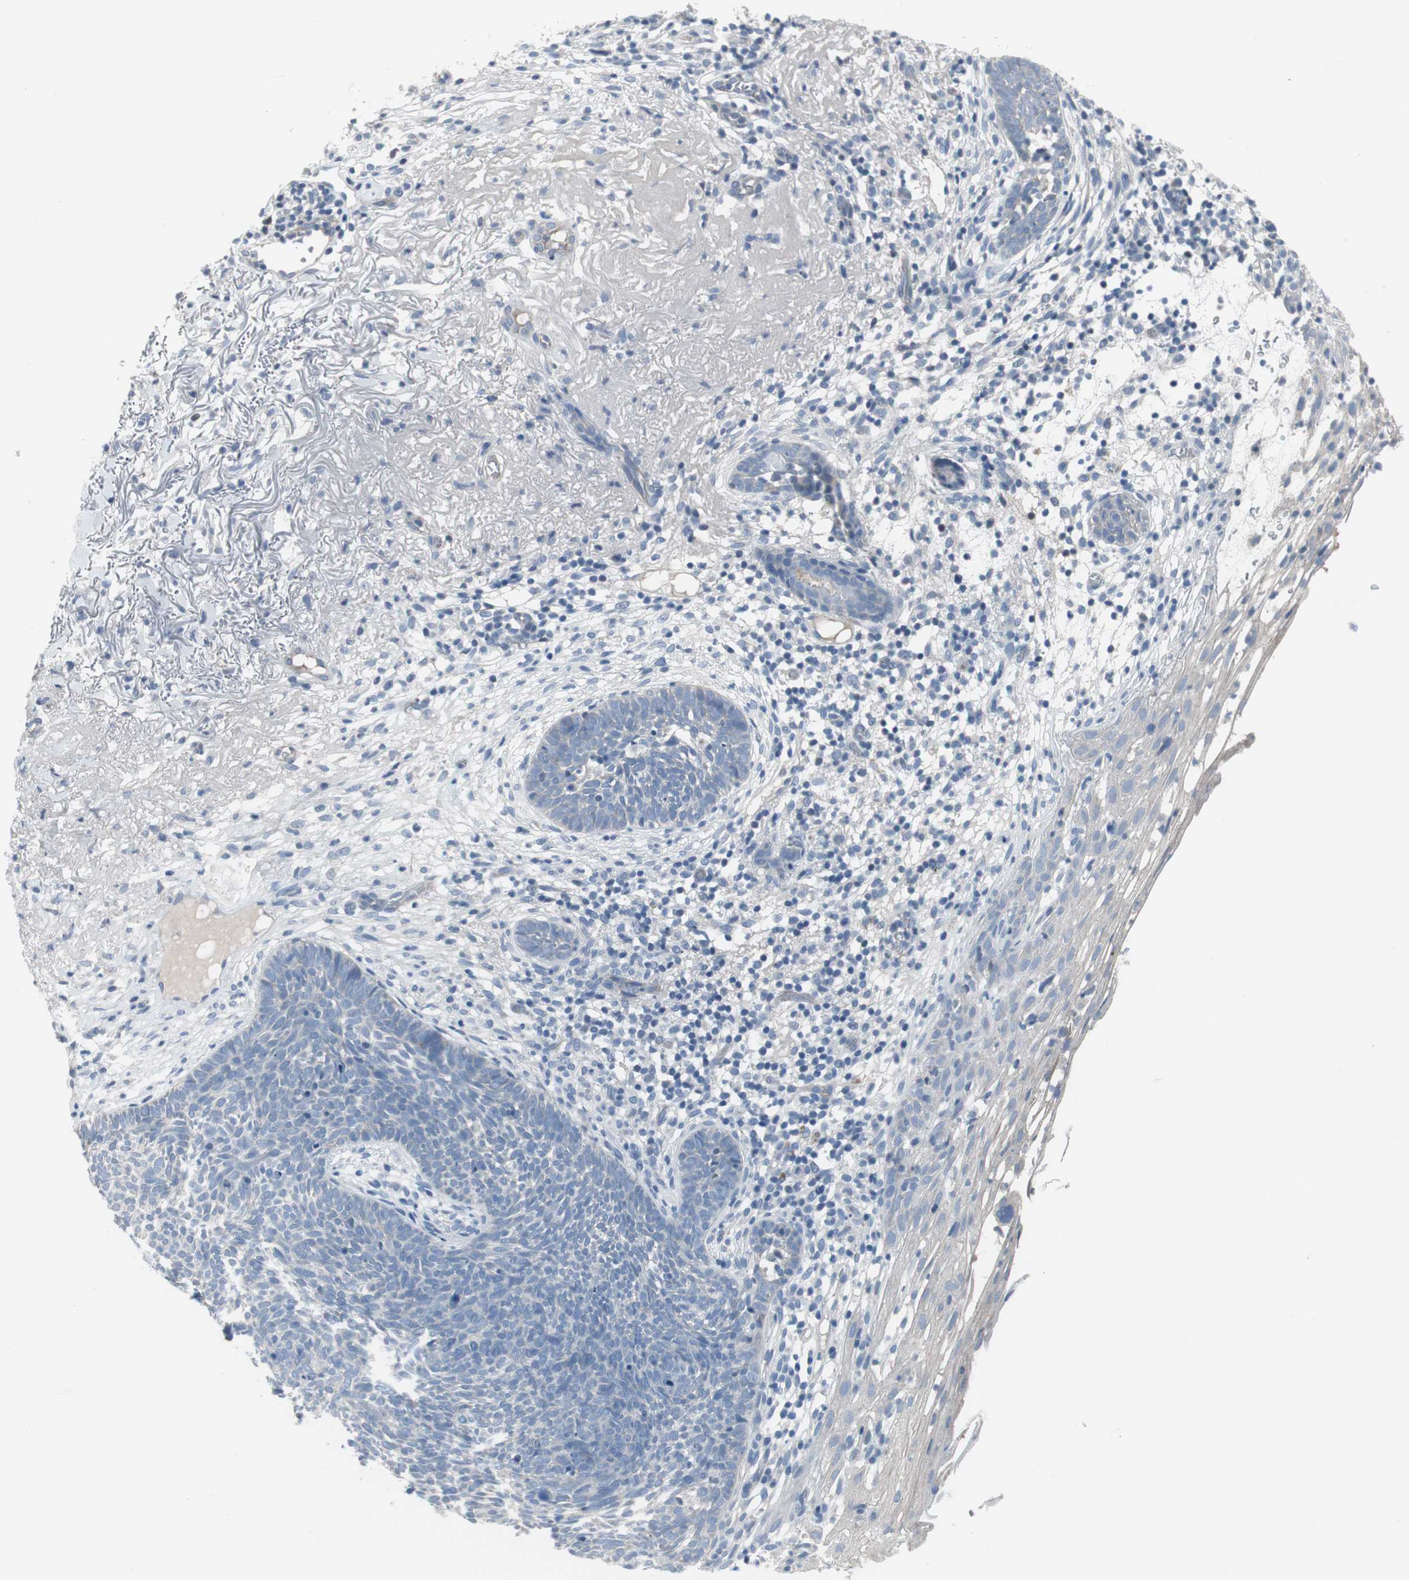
{"staining": {"intensity": "negative", "quantity": "none", "location": "none"}, "tissue": "skin cancer", "cell_type": "Tumor cells", "image_type": "cancer", "snomed": [{"axis": "morphology", "description": "Basal cell carcinoma"}, {"axis": "topography", "description": "Skin"}], "caption": "Skin cancer (basal cell carcinoma) stained for a protein using immunohistochemistry (IHC) shows no expression tumor cells.", "gene": "PIGR", "patient": {"sex": "female", "age": 70}}